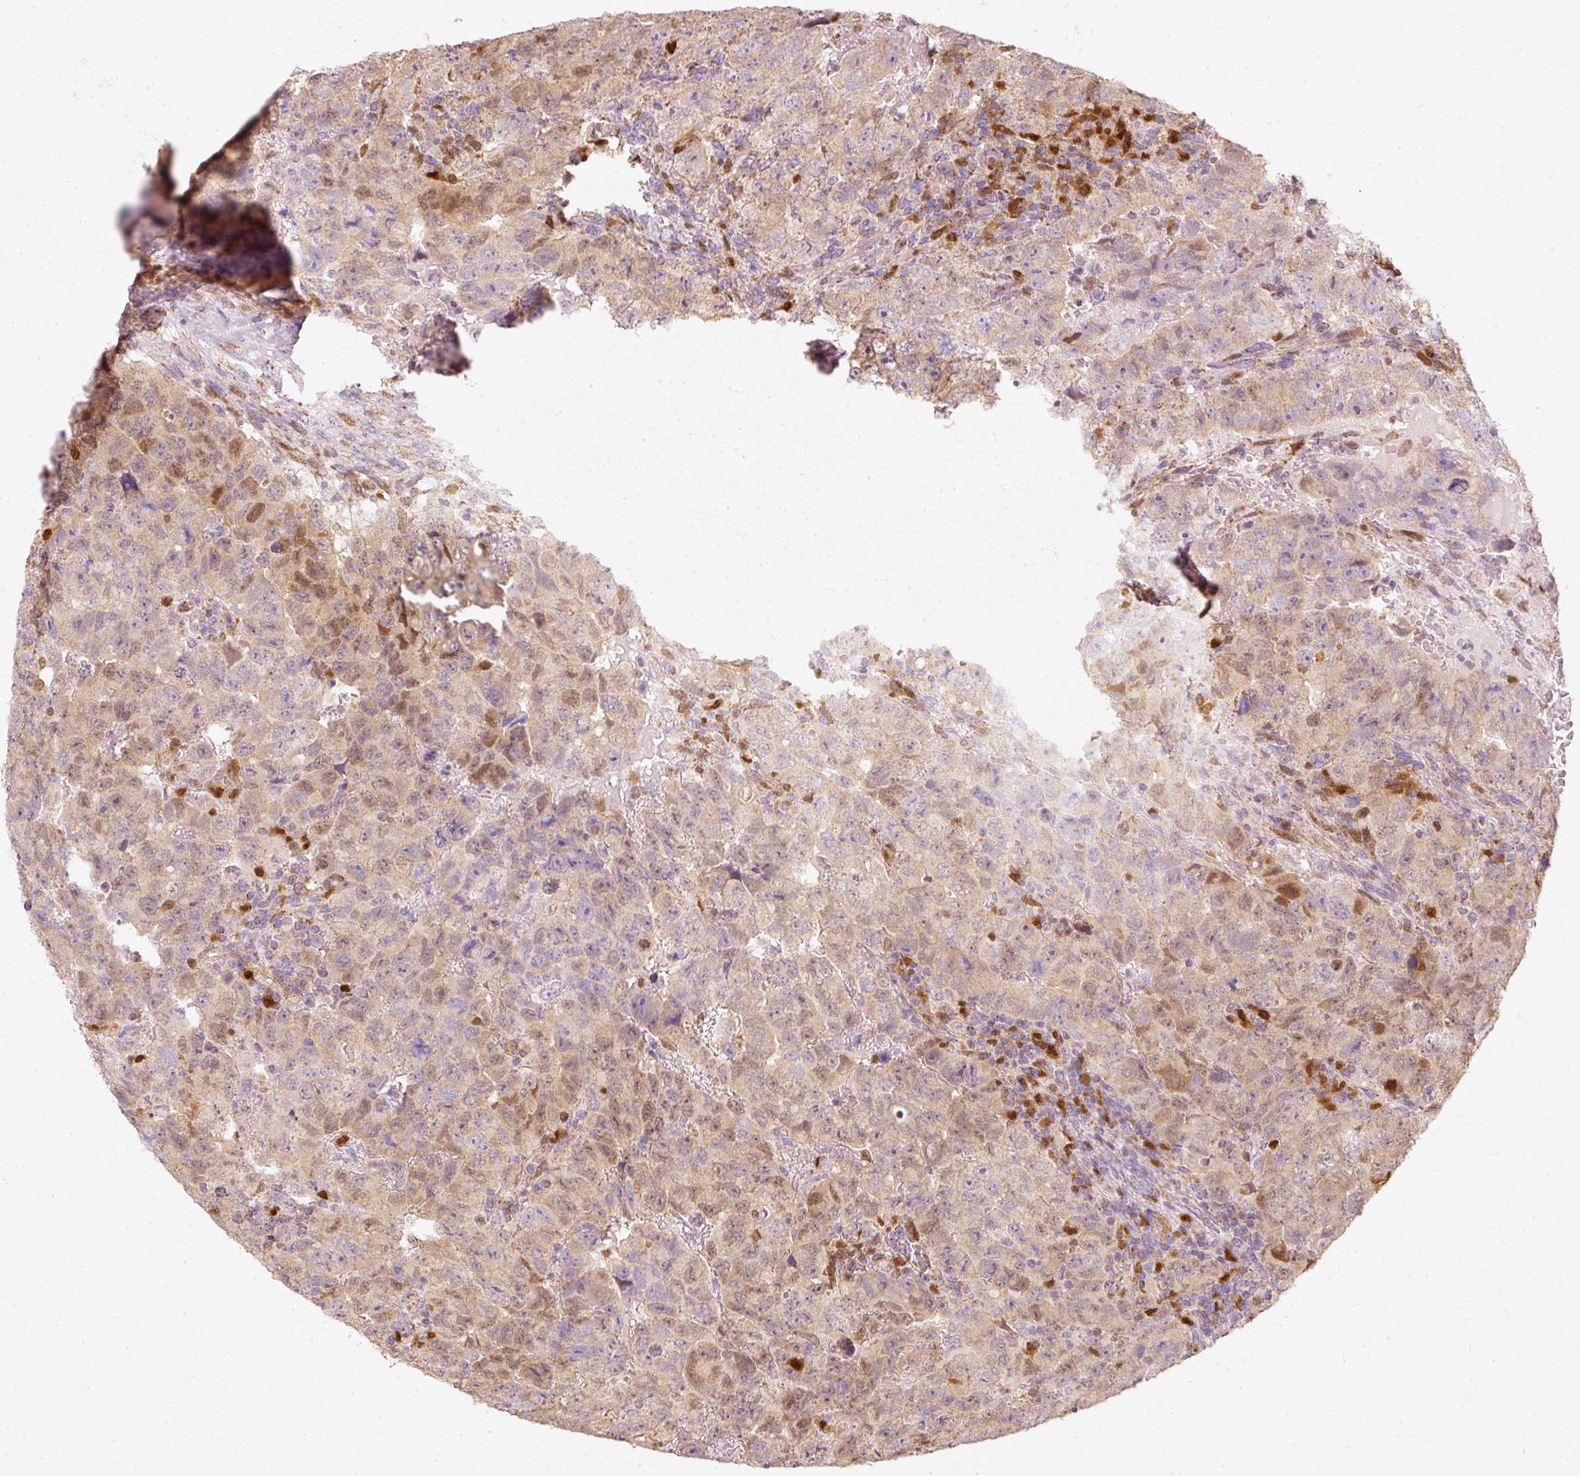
{"staining": {"intensity": "weak", "quantity": ">75%", "location": "cytoplasmic/membranous,nuclear"}, "tissue": "testis cancer", "cell_type": "Tumor cells", "image_type": "cancer", "snomed": [{"axis": "morphology", "description": "Carcinoma, Embryonal, NOS"}, {"axis": "topography", "description": "Testis"}], "caption": "There is low levels of weak cytoplasmic/membranous and nuclear expression in tumor cells of testis cancer (embryonal carcinoma), as demonstrated by immunohistochemical staining (brown color).", "gene": "DUT", "patient": {"sex": "male", "age": 24}}